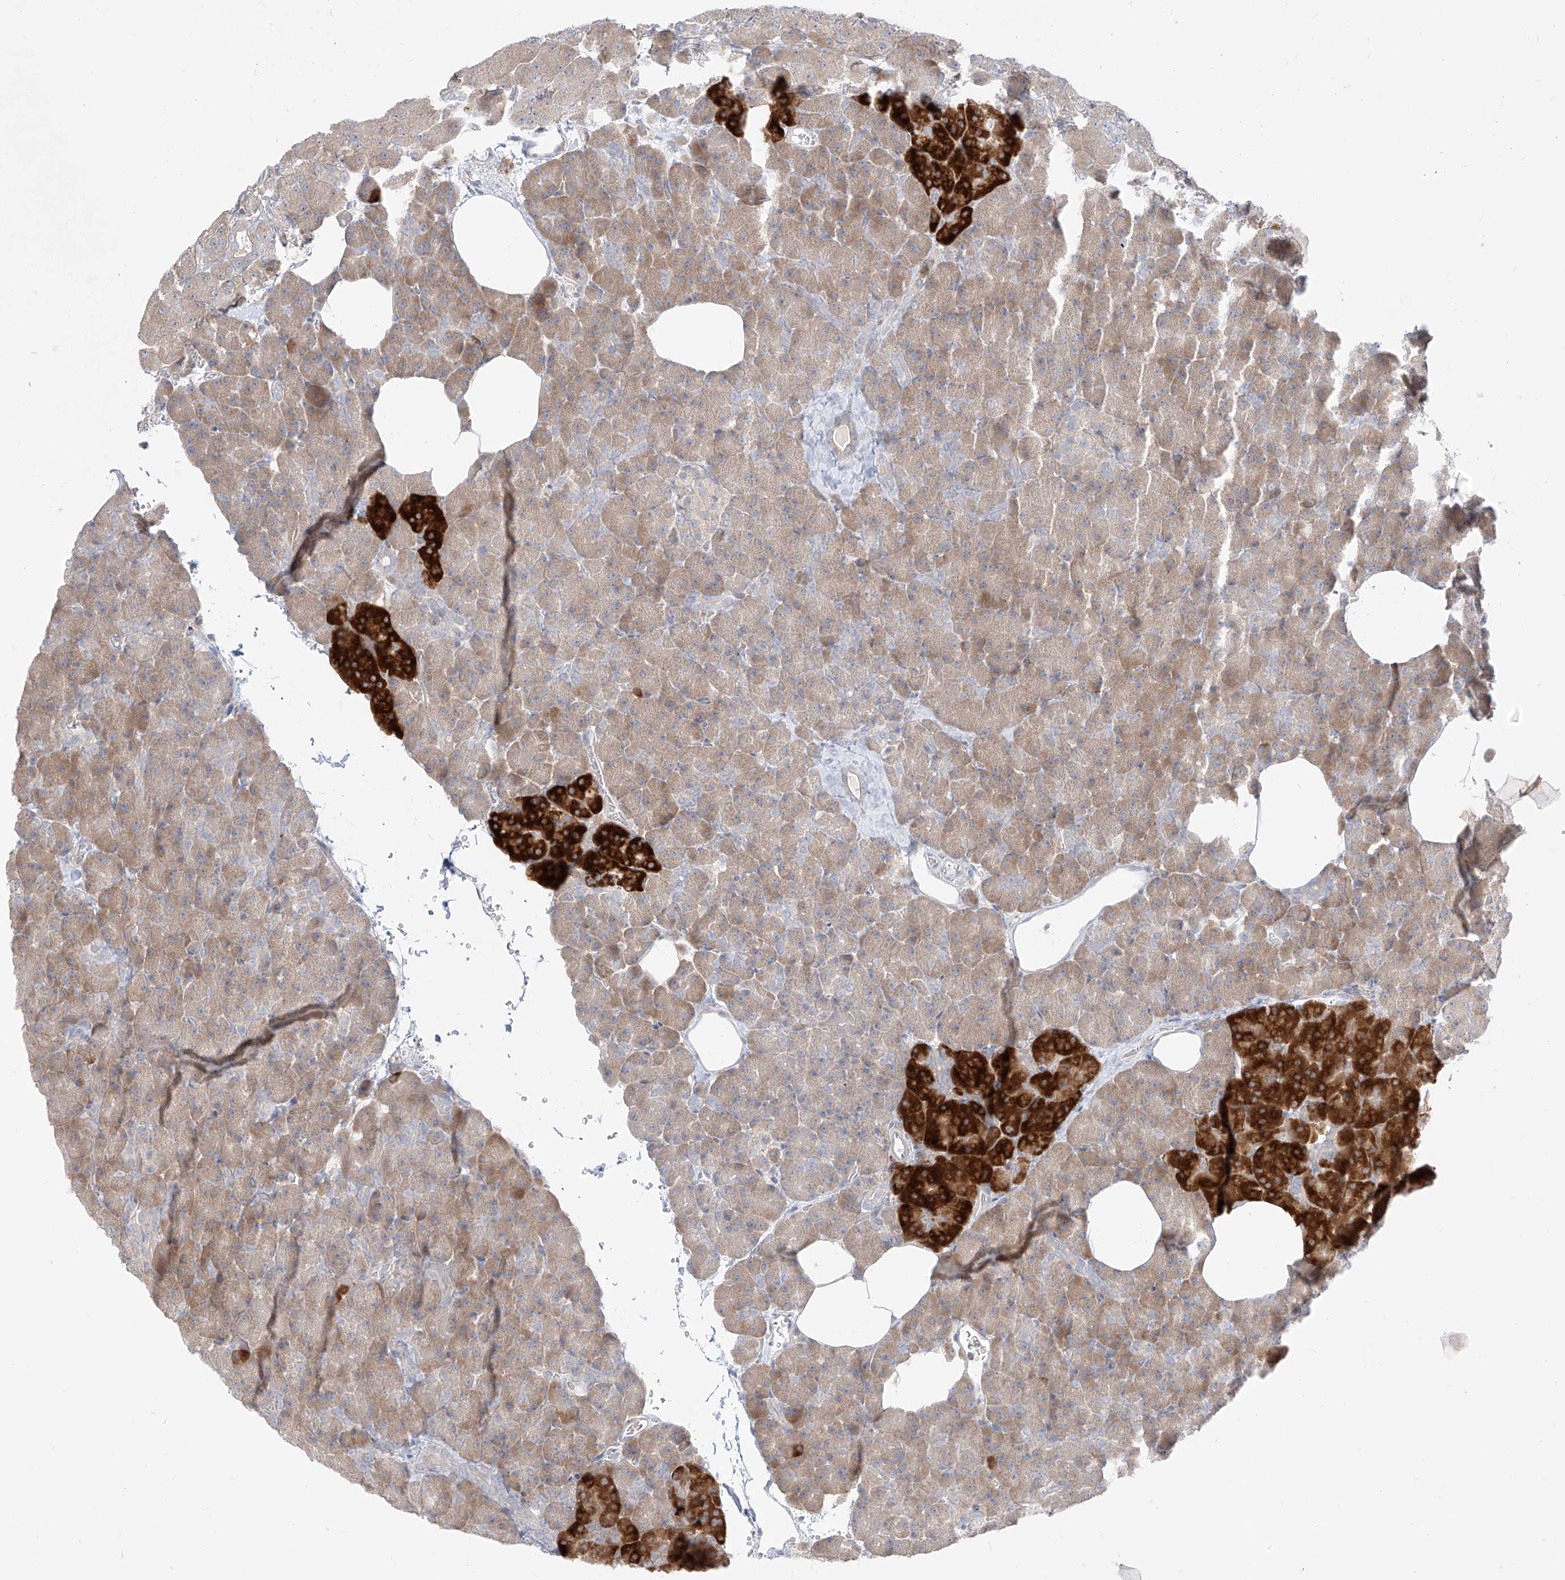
{"staining": {"intensity": "strong", "quantity": "<25%", "location": "cytoplasmic/membranous"}, "tissue": "pancreas", "cell_type": "Exocrine glandular cells", "image_type": "normal", "snomed": [{"axis": "morphology", "description": "Normal tissue, NOS"}, {"axis": "morphology", "description": "Carcinoid, malignant, NOS"}, {"axis": "topography", "description": "Pancreas"}], "caption": "A brown stain shows strong cytoplasmic/membranous staining of a protein in exocrine glandular cells of unremarkable pancreas. (IHC, brightfield microscopy, high magnification).", "gene": "SYTL3", "patient": {"sex": "female", "age": 35}}